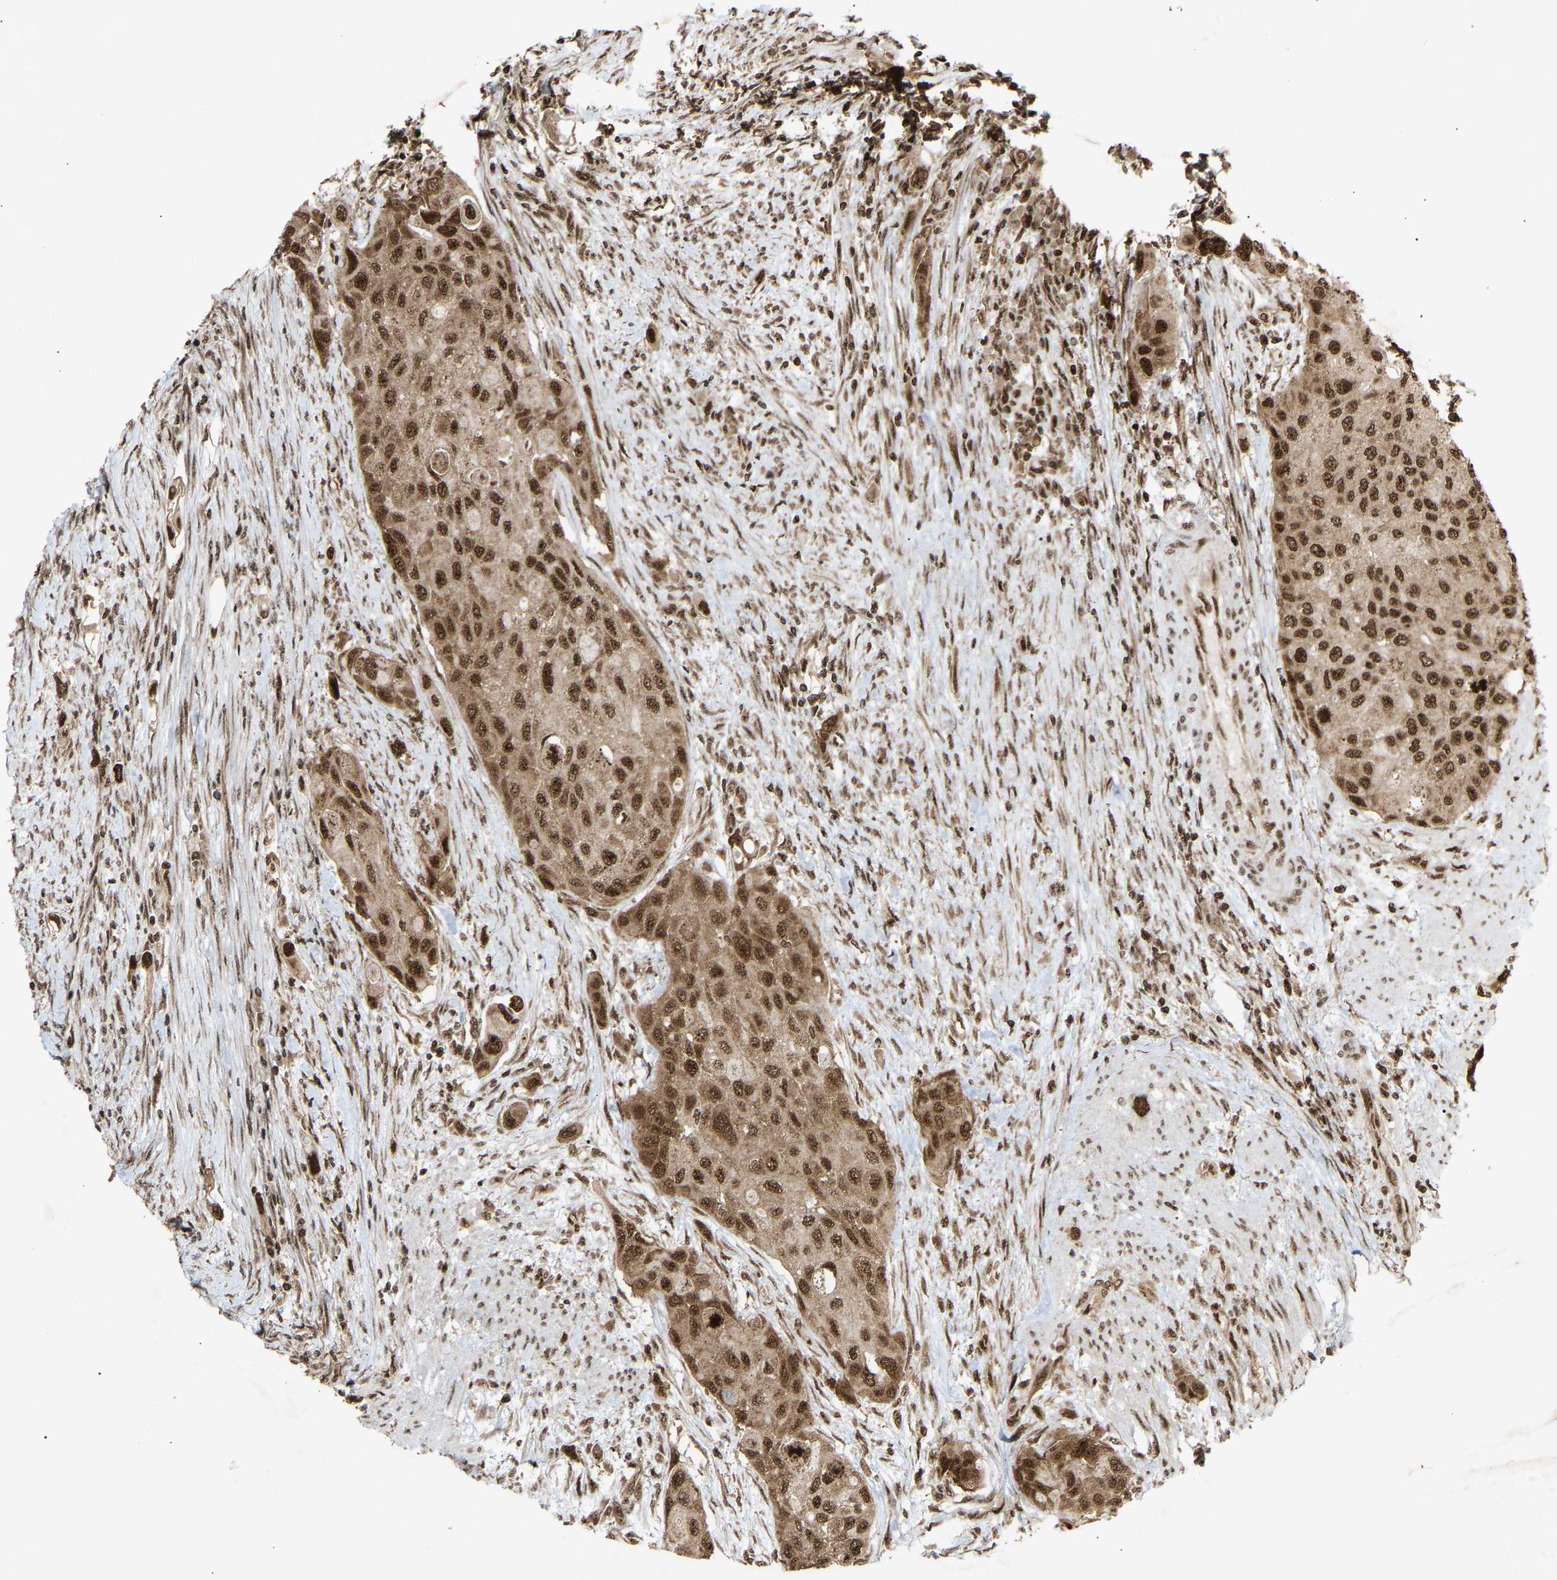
{"staining": {"intensity": "strong", "quantity": ">75%", "location": "cytoplasmic/membranous,nuclear"}, "tissue": "urothelial cancer", "cell_type": "Tumor cells", "image_type": "cancer", "snomed": [{"axis": "morphology", "description": "Urothelial carcinoma, High grade"}, {"axis": "topography", "description": "Urinary bladder"}], "caption": "Urothelial carcinoma (high-grade) stained with a protein marker exhibits strong staining in tumor cells.", "gene": "ALYREF", "patient": {"sex": "female", "age": 56}}